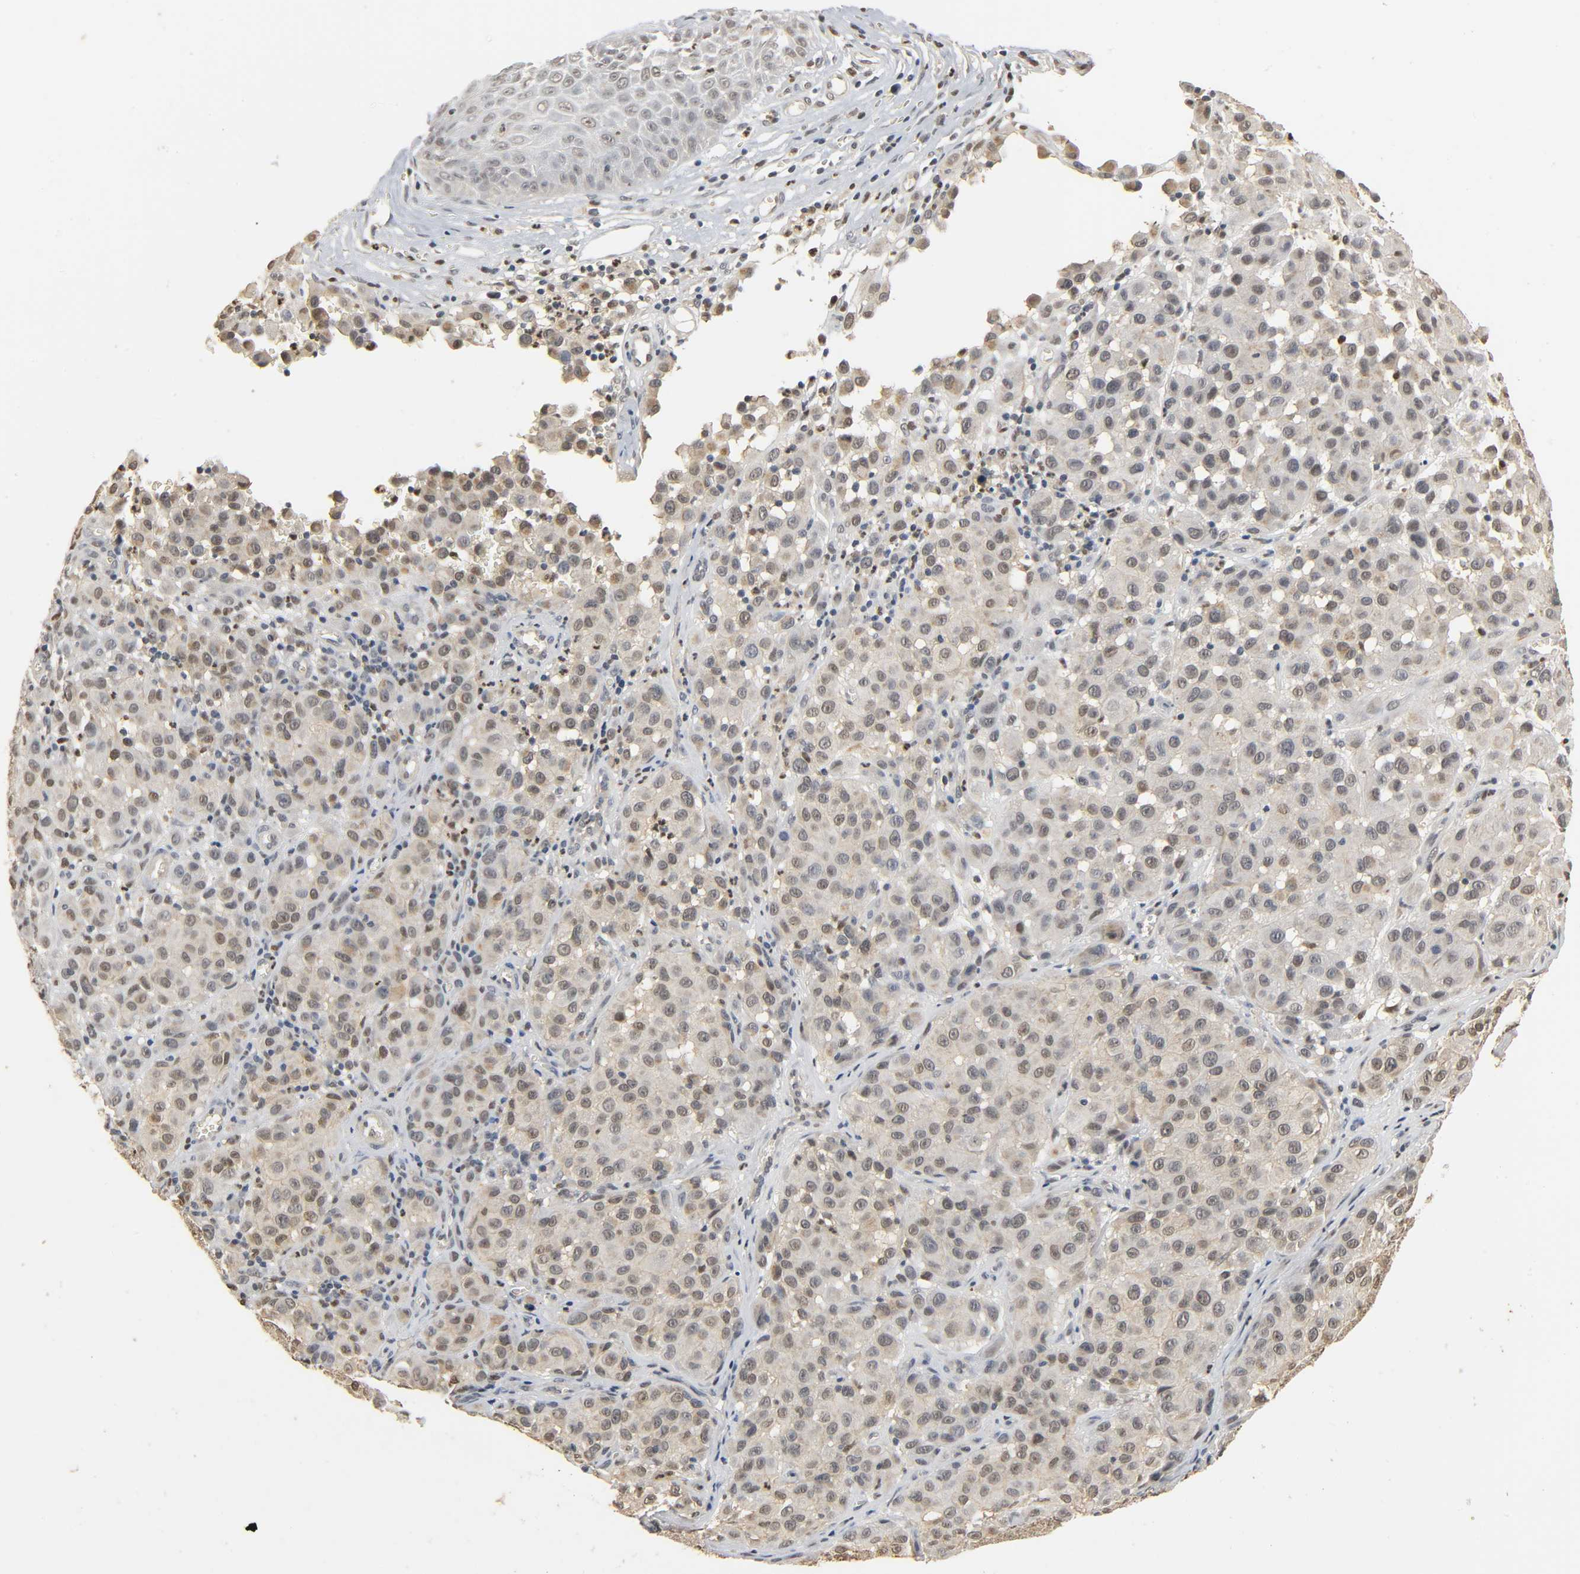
{"staining": {"intensity": "weak", "quantity": "25%-75%", "location": "cytoplasmic/membranous,nuclear"}, "tissue": "melanoma", "cell_type": "Tumor cells", "image_type": "cancer", "snomed": [{"axis": "morphology", "description": "Malignant melanoma, NOS"}, {"axis": "topography", "description": "Skin"}], "caption": "Malignant melanoma stained with IHC shows weak cytoplasmic/membranous and nuclear expression in about 25%-75% of tumor cells. The staining was performed using DAB (3,3'-diaminobenzidine), with brown indicating positive protein expression. Nuclei are stained blue with hematoxylin.", "gene": "ZFPM2", "patient": {"sex": "female", "age": 21}}